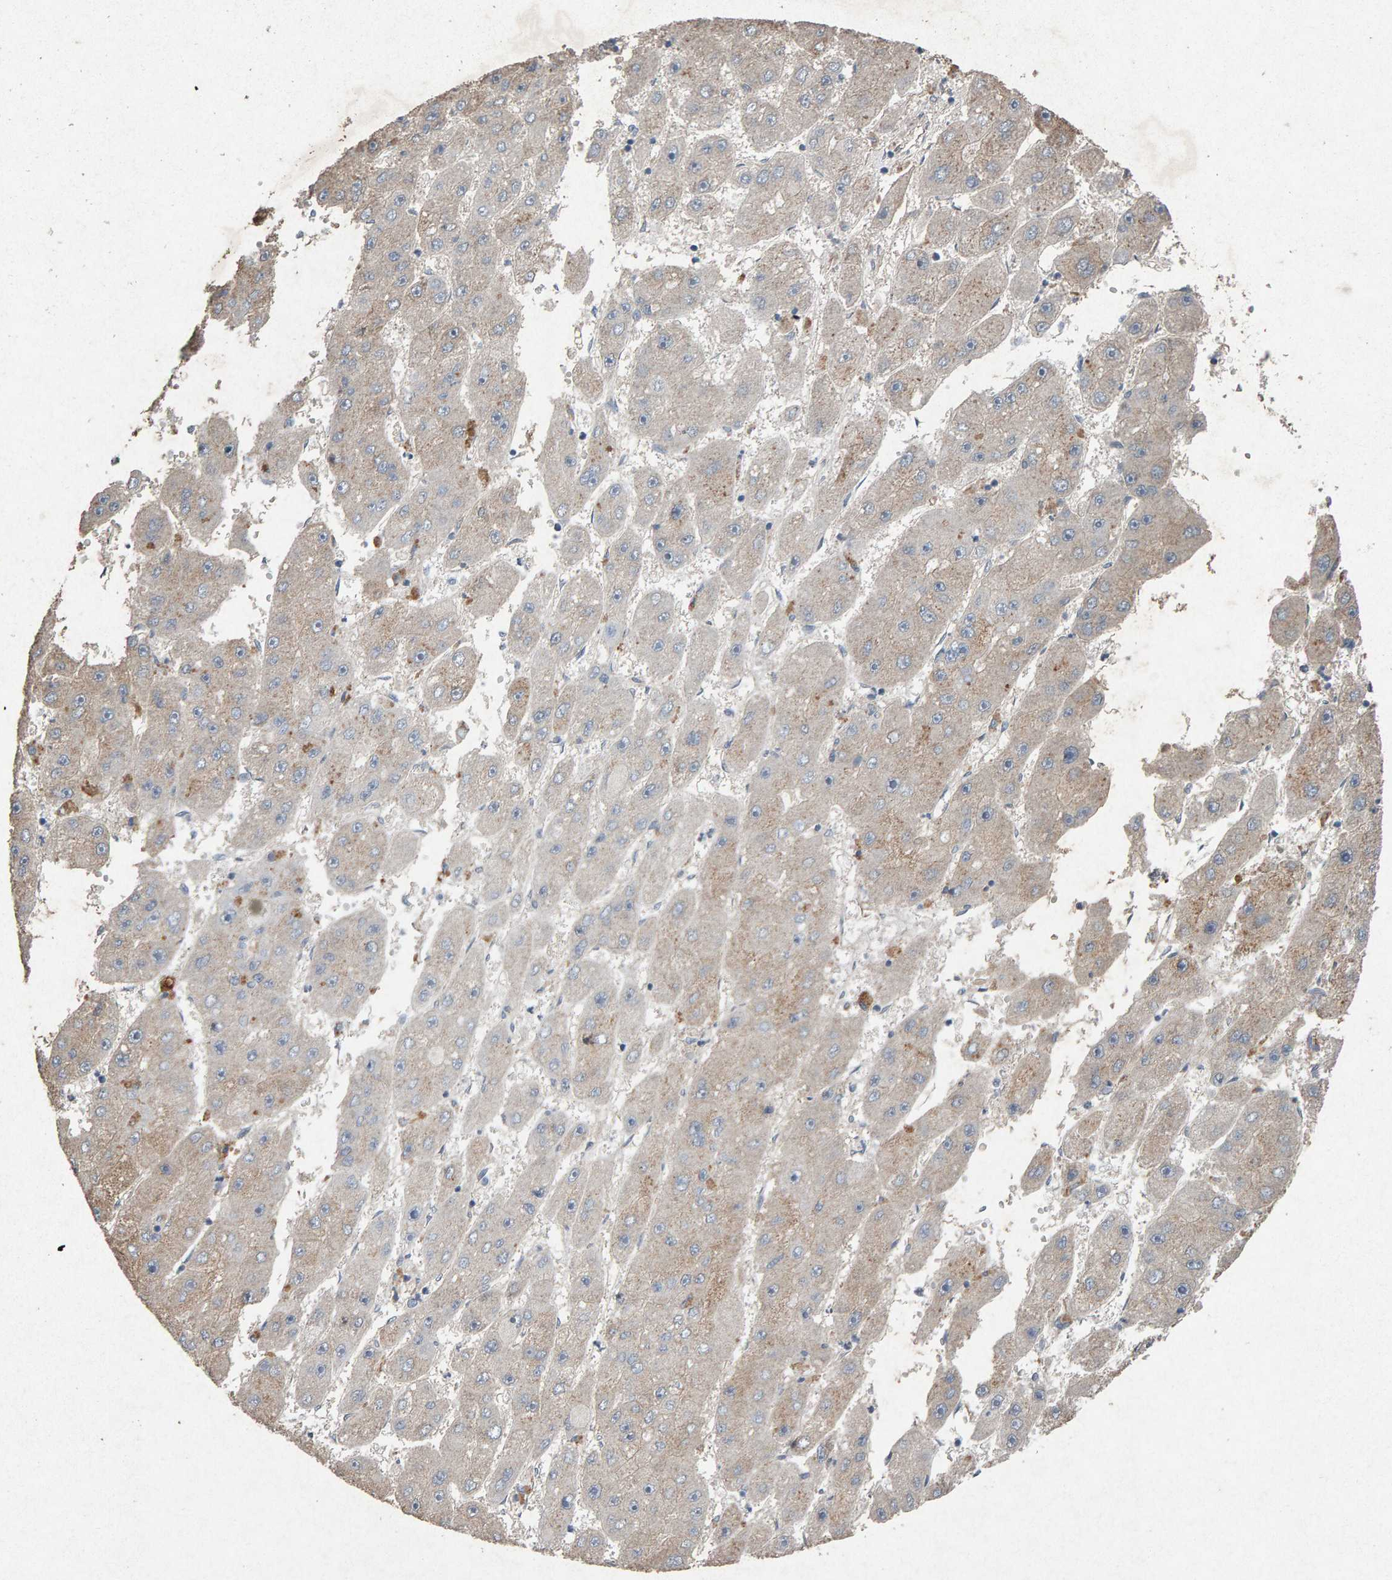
{"staining": {"intensity": "moderate", "quantity": "<25%", "location": "cytoplasmic/membranous"}, "tissue": "liver cancer", "cell_type": "Tumor cells", "image_type": "cancer", "snomed": [{"axis": "morphology", "description": "Carcinoma, Hepatocellular, NOS"}, {"axis": "topography", "description": "Liver"}], "caption": "Liver hepatocellular carcinoma was stained to show a protein in brown. There is low levels of moderate cytoplasmic/membranous staining in approximately <25% of tumor cells.", "gene": "PTPRM", "patient": {"sex": "female", "age": 61}}